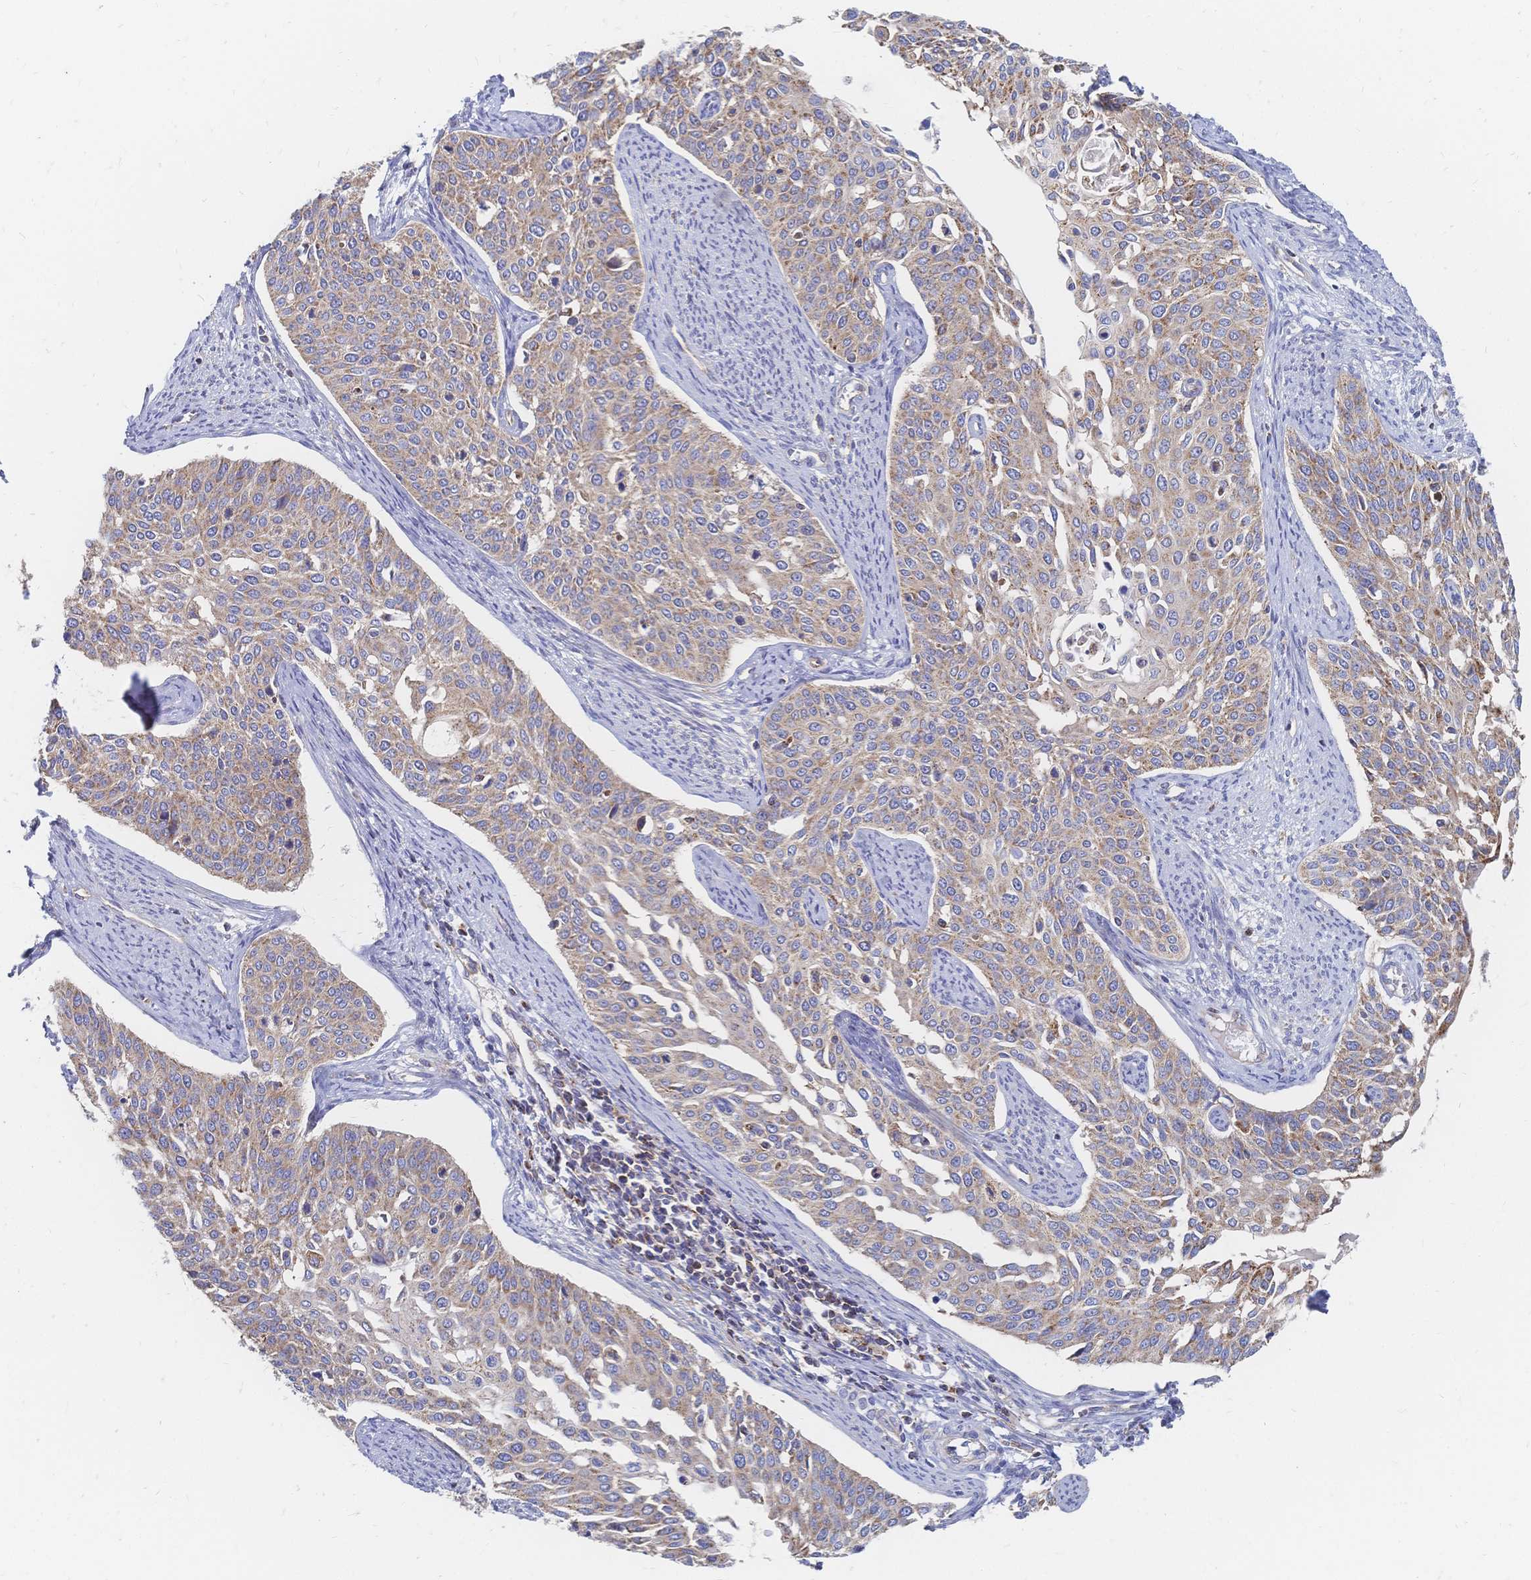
{"staining": {"intensity": "weak", "quantity": ">75%", "location": "cytoplasmic/membranous"}, "tissue": "cervical cancer", "cell_type": "Tumor cells", "image_type": "cancer", "snomed": [{"axis": "morphology", "description": "Squamous cell carcinoma, NOS"}, {"axis": "topography", "description": "Cervix"}], "caption": "Cervical cancer stained with DAB (3,3'-diaminobenzidine) IHC demonstrates low levels of weak cytoplasmic/membranous expression in about >75% of tumor cells. The staining is performed using DAB brown chromogen to label protein expression. The nuclei are counter-stained blue using hematoxylin.", "gene": "SORBS1", "patient": {"sex": "female", "age": 44}}